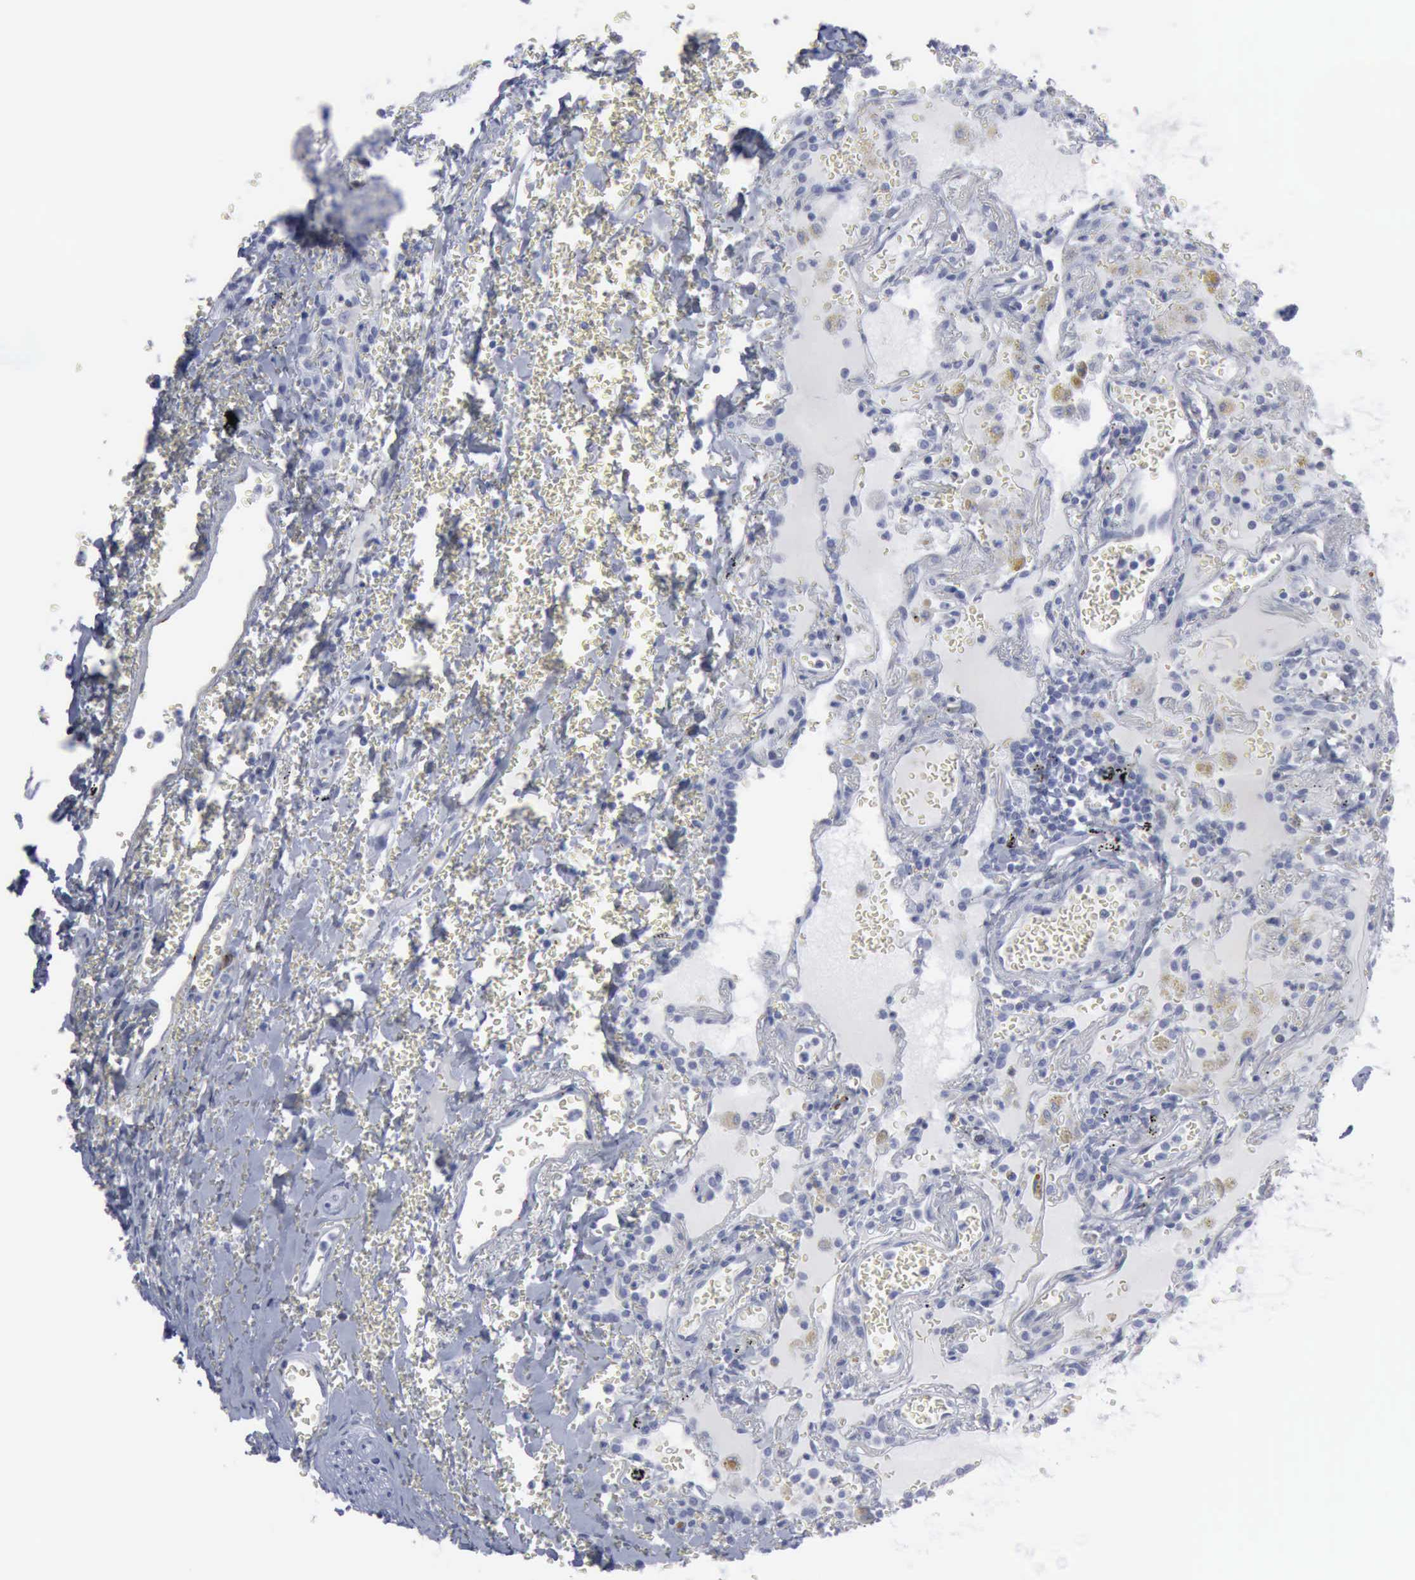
{"staining": {"intensity": "negative", "quantity": "none", "location": "none"}, "tissue": "carcinoid", "cell_type": "Tumor cells", "image_type": "cancer", "snomed": [{"axis": "morphology", "description": "Carcinoid, malignant, NOS"}, {"axis": "topography", "description": "Bronchus"}], "caption": "This is an IHC image of carcinoid. There is no expression in tumor cells.", "gene": "VCAM1", "patient": {"sex": "male", "age": 55}}